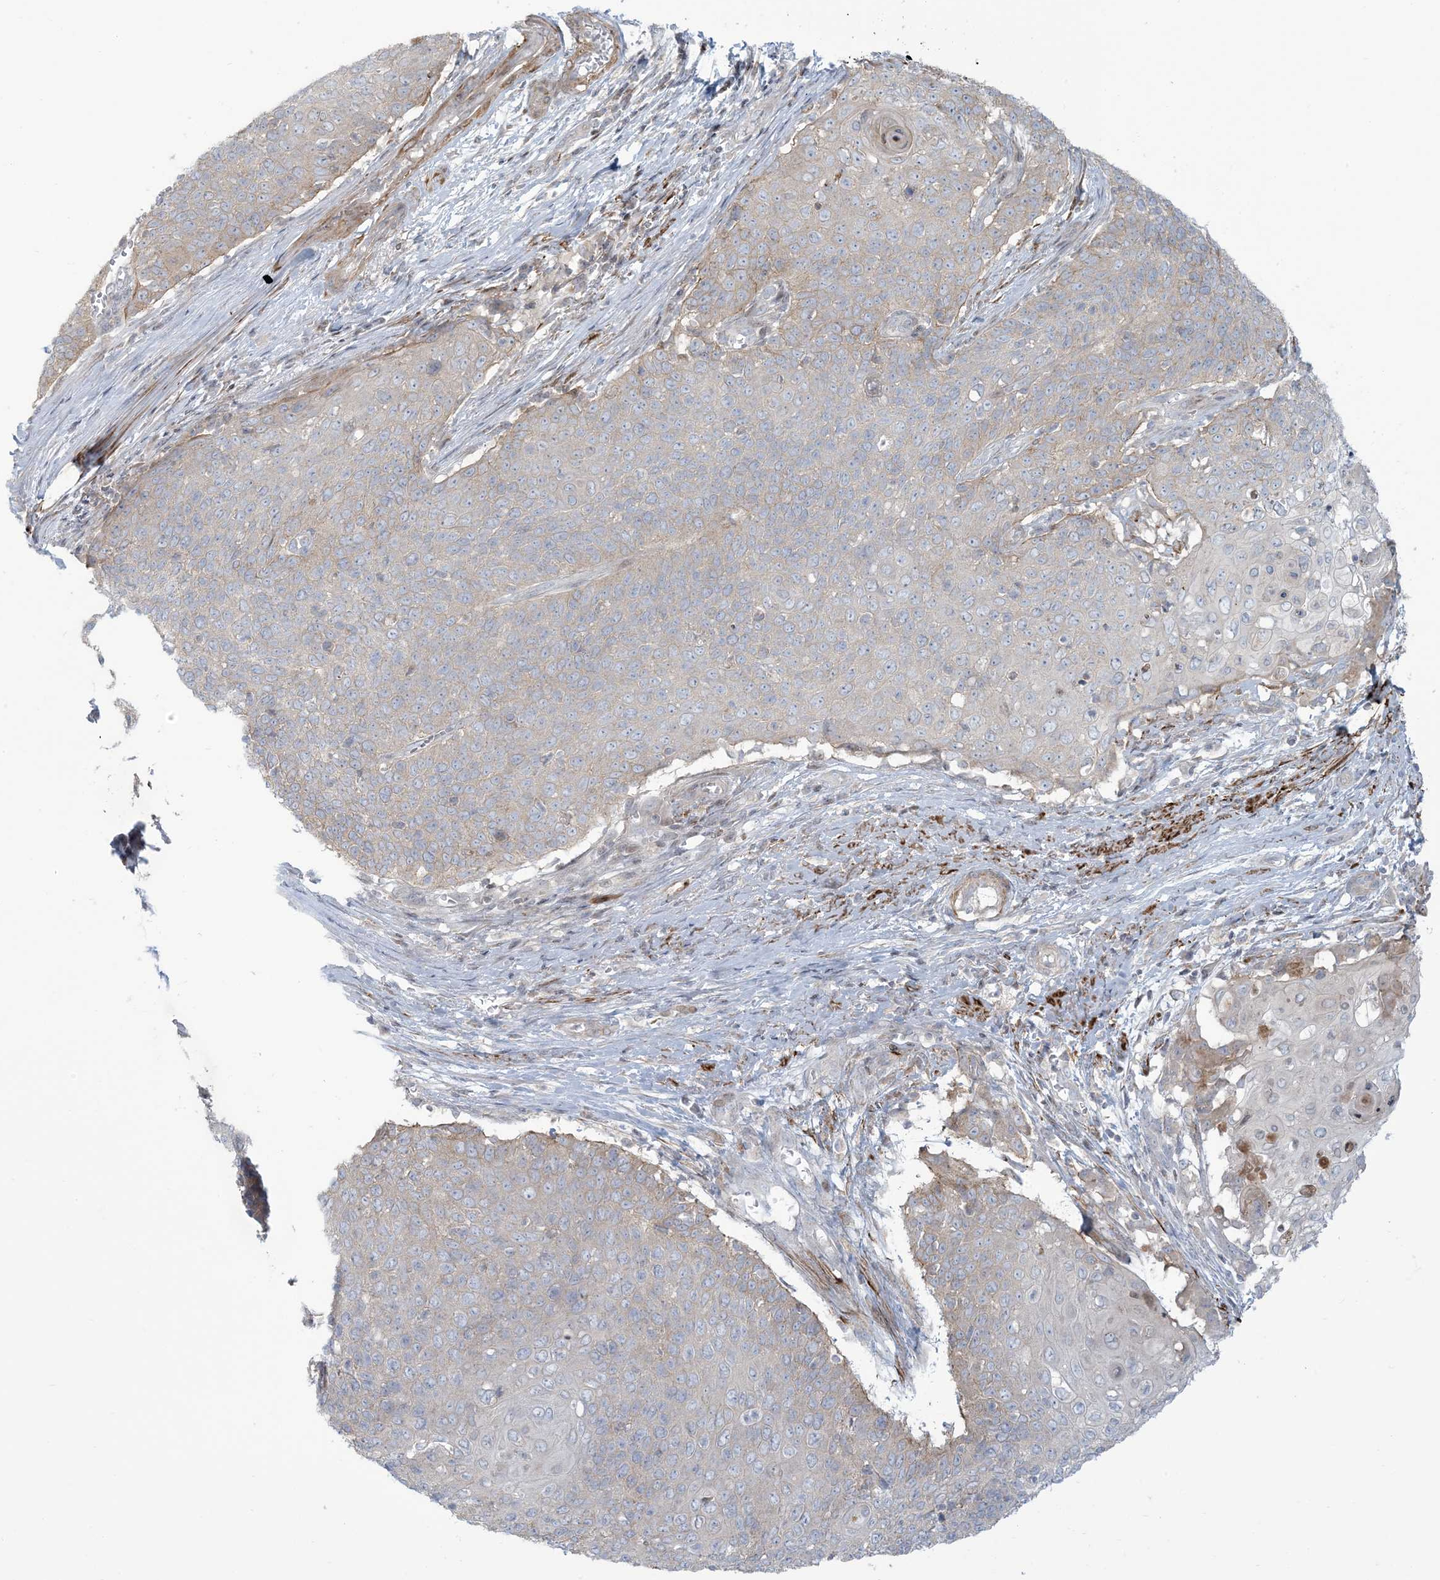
{"staining": {"intensity": "weak", "quantity": "<25%", "location": "cytoplasmic/membranous"}, "tissue": "cervical cancer", "cell_type": "Tumor cells", "image_type": "cancer", "snomed": [{"axis": "morphology", "description": "Squamous cell carcinoma, NOS"}, {"axis": "topography", "description": "Cervix"}], "caption": "DAB immunohistochemical staining of cervical cancer (squamous cell carcinoma) demonstrates no significant staining in tumor cells.", "gene": "AFTPH", "patient": {"sex": "female", "age": 39}}